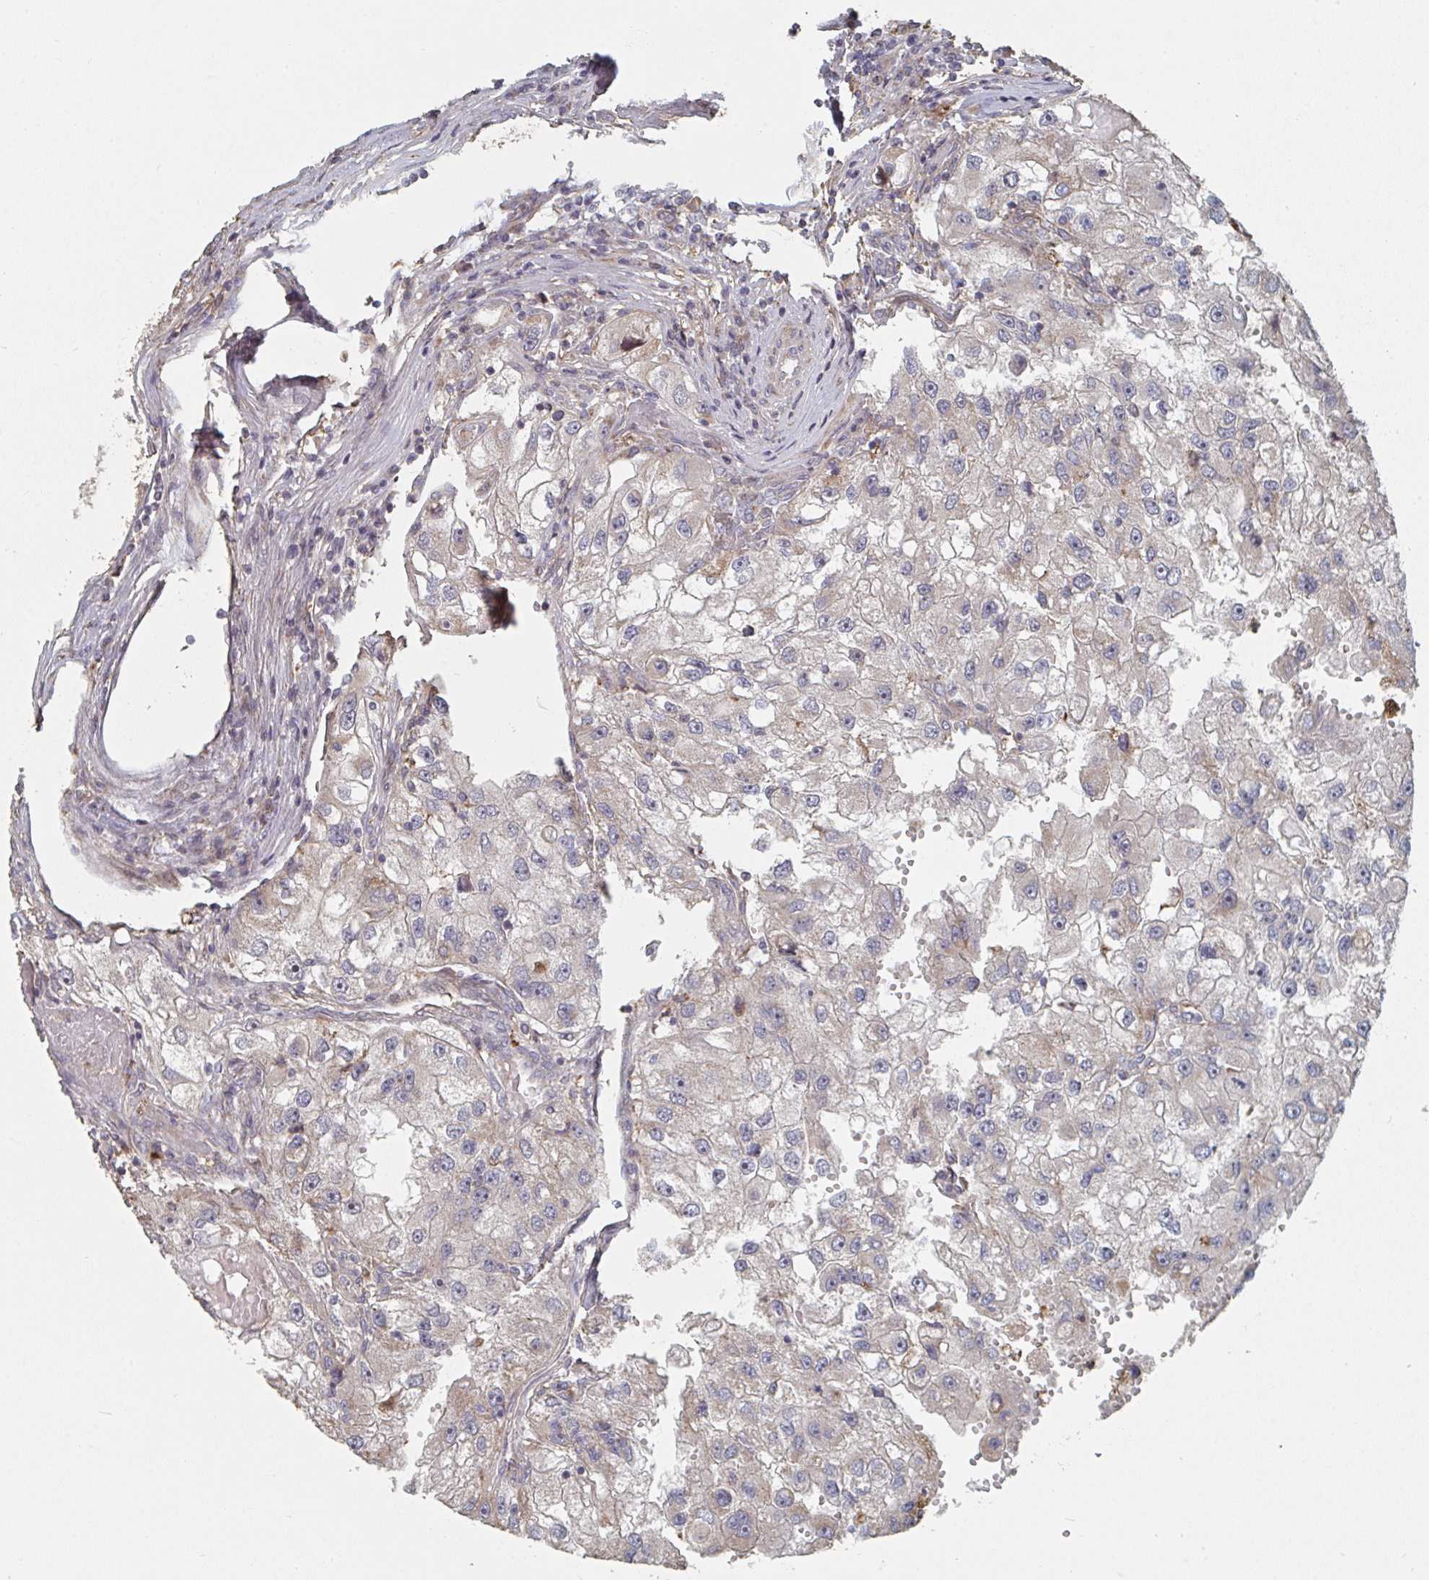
{"staining": {"intensity": "weak", "quantity": "<25%", "location": "cytoplasmic/membranous"}, "tissue": "renal cancer", "cell_type": "Tumor cells", "image_type": "cancer", "snomed": [{"axis": "morphology", "description": "Adenocarcinoma, NOS"}, {"axis": "topography", "description": "Kidney"}], "caption": "The histopathology image demonstrates no significant expression in tumor cells of renal cancer (adenocarcinoma).", "gene": "PTEN", "patient": {"sex": "male", "age": 63}}